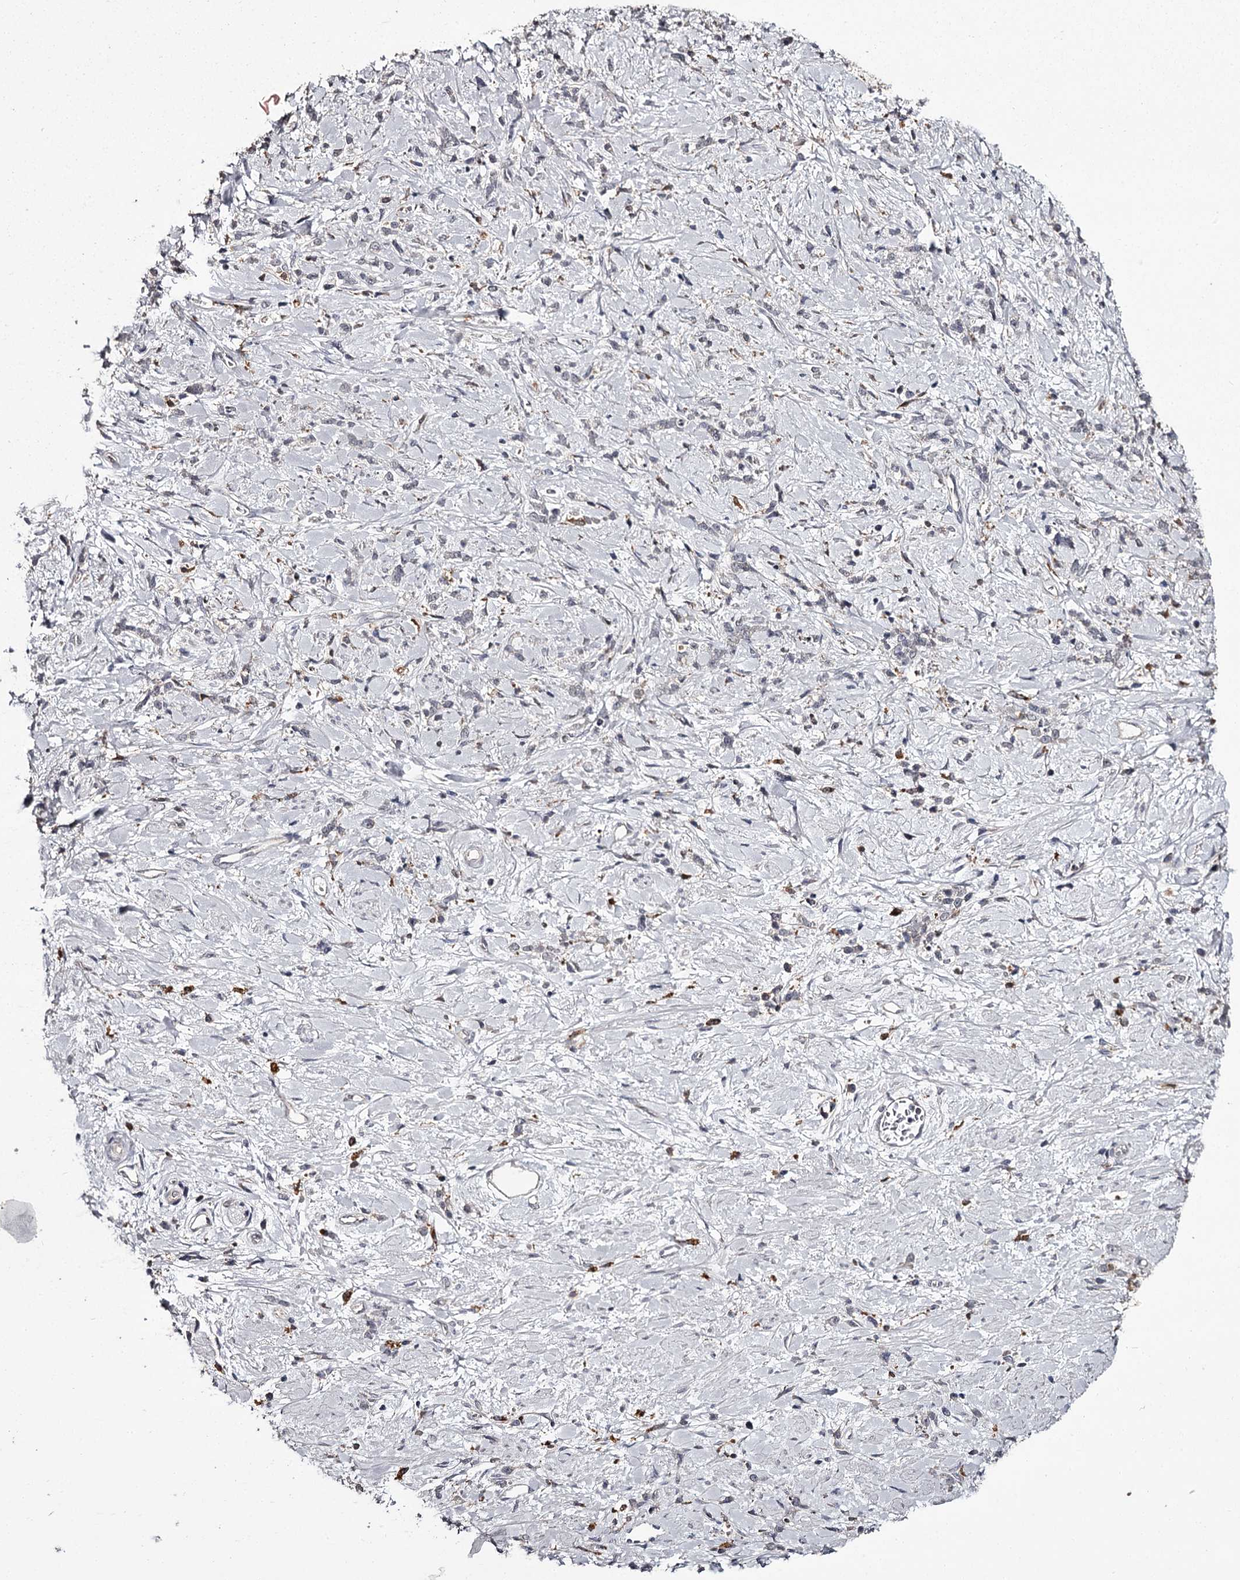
{"staining": {"intensity": "negative", "quantity": "none", "location": "none"}, "tissue": "stomach cancer", "cell_type": "Tumor cells", "image_type": "cancer", "snomed": [{"axis": "morphology", "description": "Adenocarcinoma, NOS"}, {"axis": "topography", "description": "Stomach"}], "caption": "Stomach cancer (adenocarcinoma) was stained to show a protein in brown. There is no significant positivity in tumor cells.", "gene": "SLC32A1", "patient": {"sex": "female", "age": 60}}